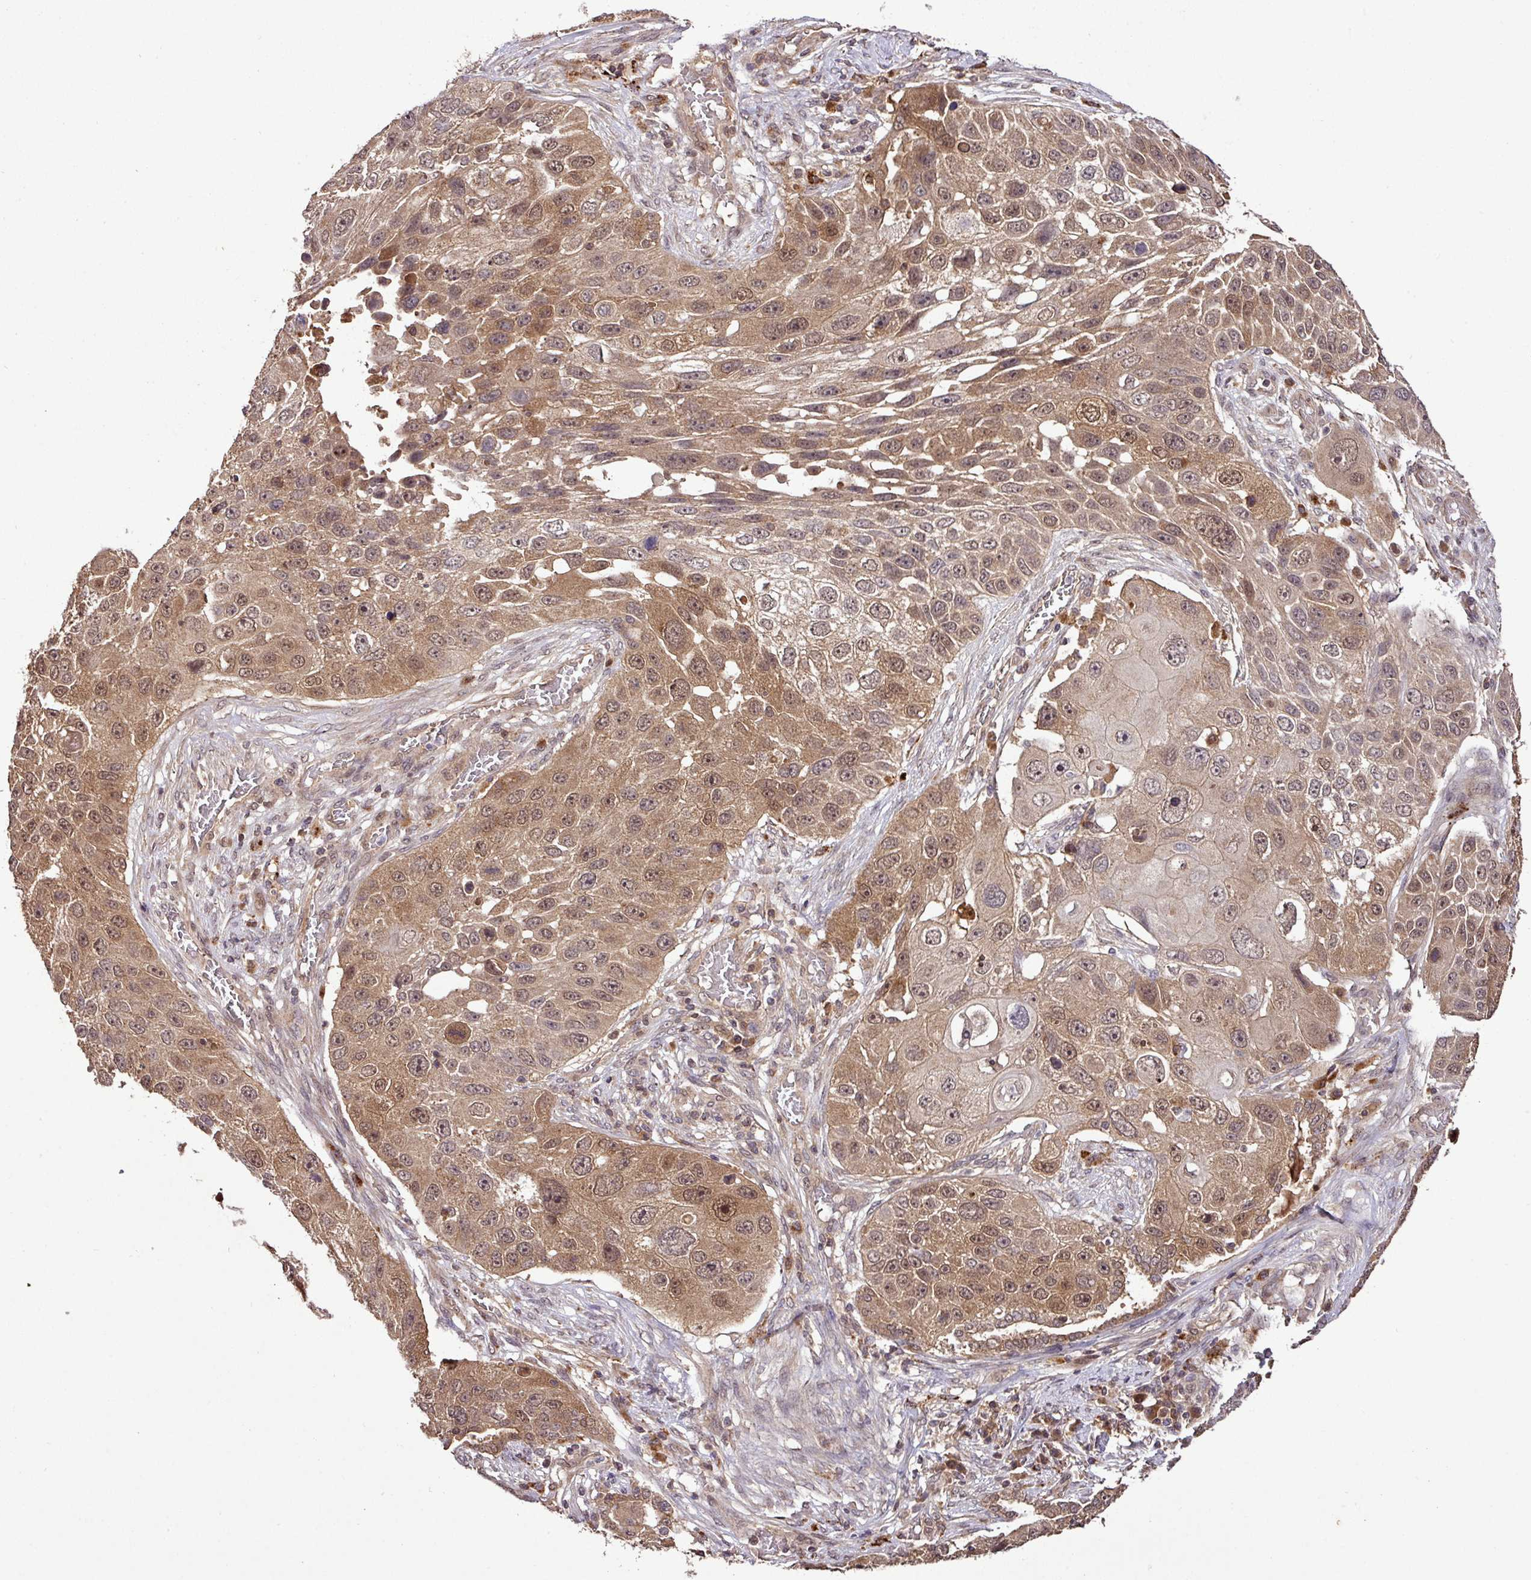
{"staining": {"intensity": "moderate", "quantity": ">75%", "location": "cytoplasmic/membranous,nuclear"}, "tissue": "lung cancer", "cell_type": "Tumor cells", "image_type": "cancer", "snomed": [{"axis": "morphology", "description": "Squamous cell carcinoma, NOS"}, {"axis": "topography", "description": "Lung"}], "caption": "Lung squamous cell carcinoma stained for a protein demonstrates moderate cytoplasmic/membranous and nuclear positivity in tumor cells.", "gene": "FAIM", "patient": {"sex": "male", "age": 61}}